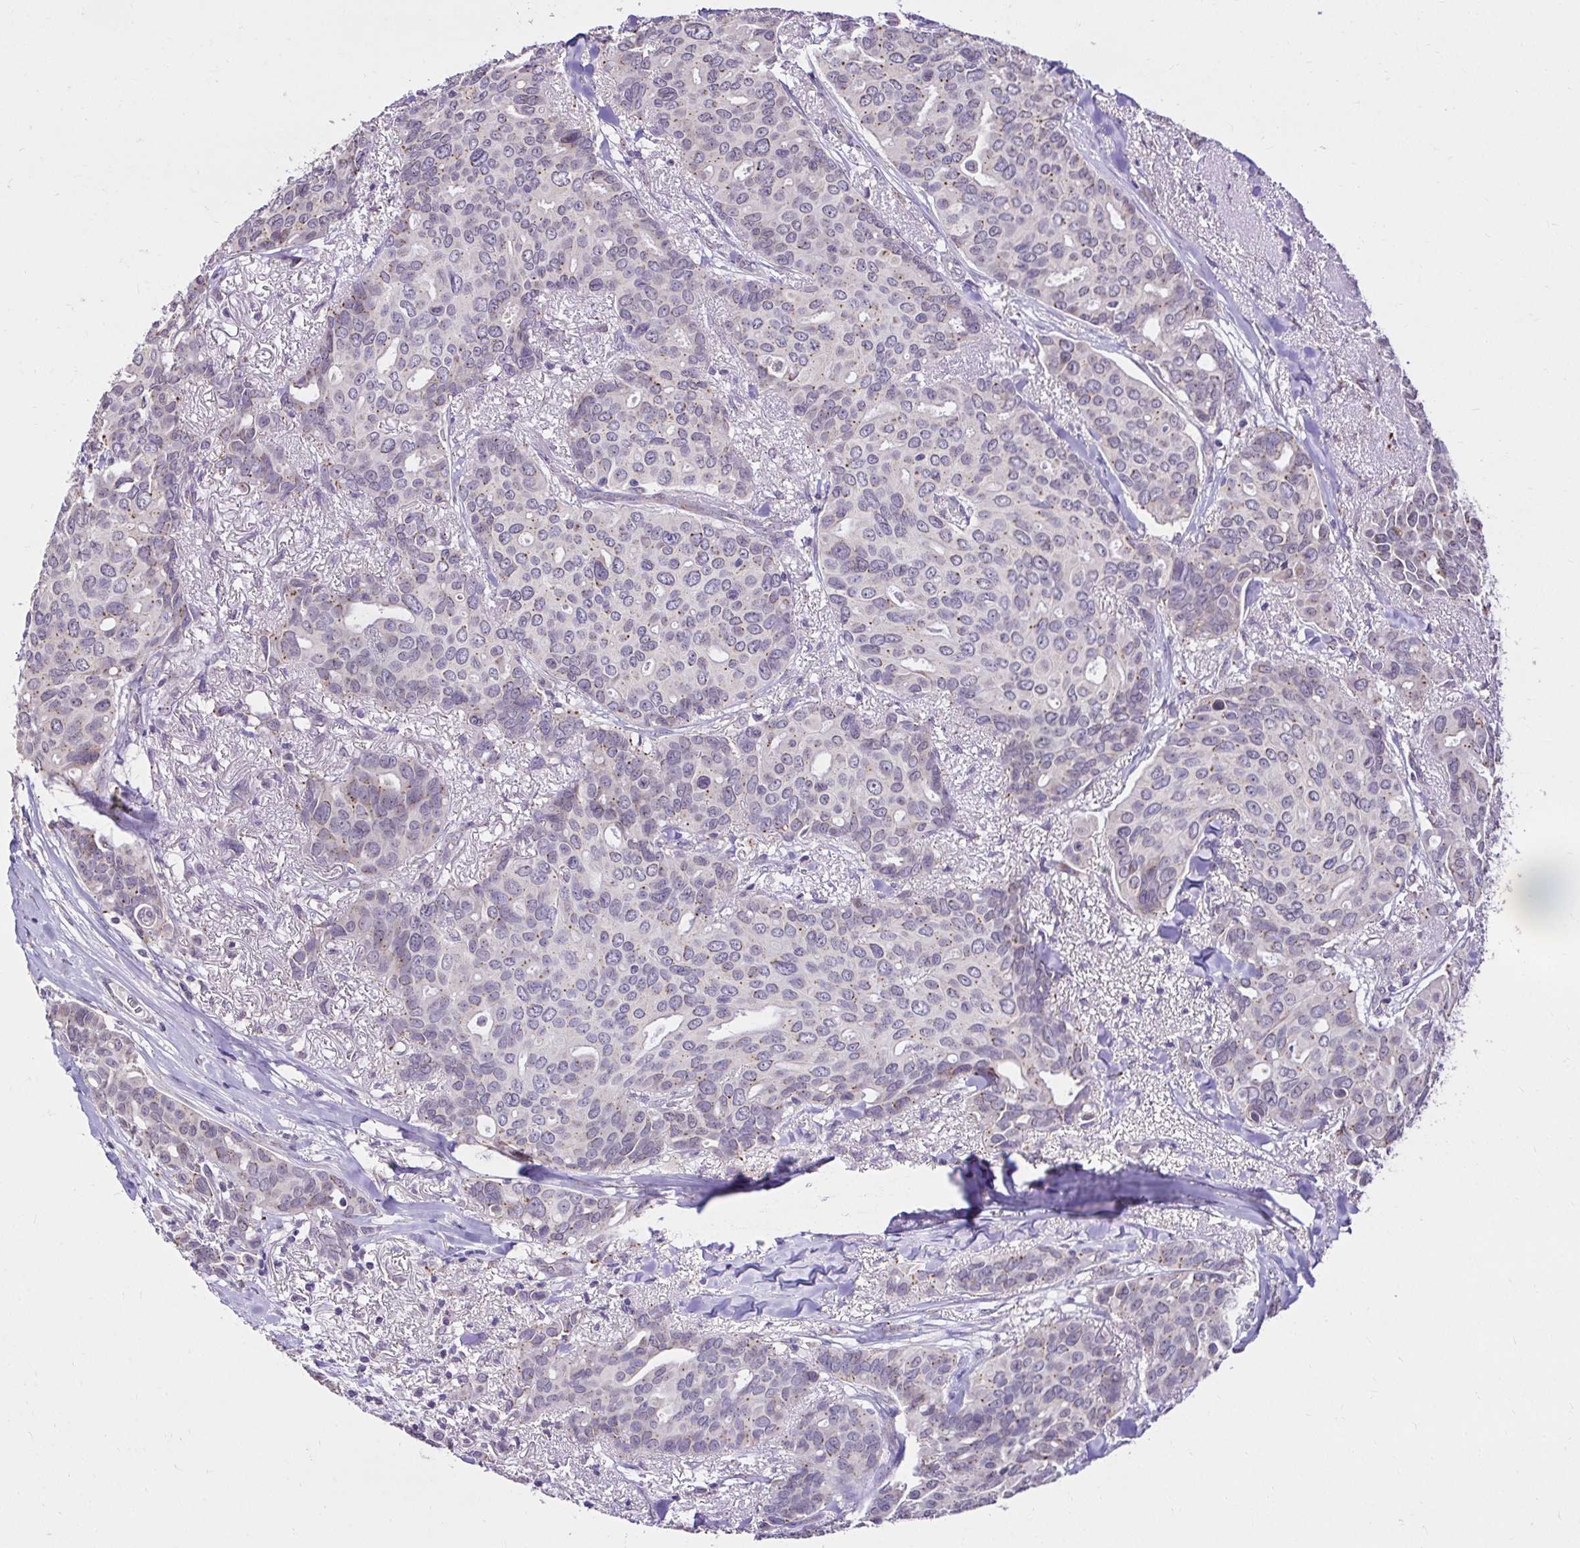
{"staining": {"intensity": "weak", "quantity": "<25%", "location": "cytoplasmic/membranous"}, "tissue": "breast cancer", "cell_type": "Tumor cells", "image_type": "cancer", "snomed": [{"axis": "morphology", "description": "Duct carcinoma"}, {"axis": "topography", "description": "Breast"}], "caption": "Immunohistochemical staining of breast intraductal carcinoma reveals no significant staining in tumor cells.", "gene": "KIAA1210", "patient": {"sex": "female", "age": 54}}